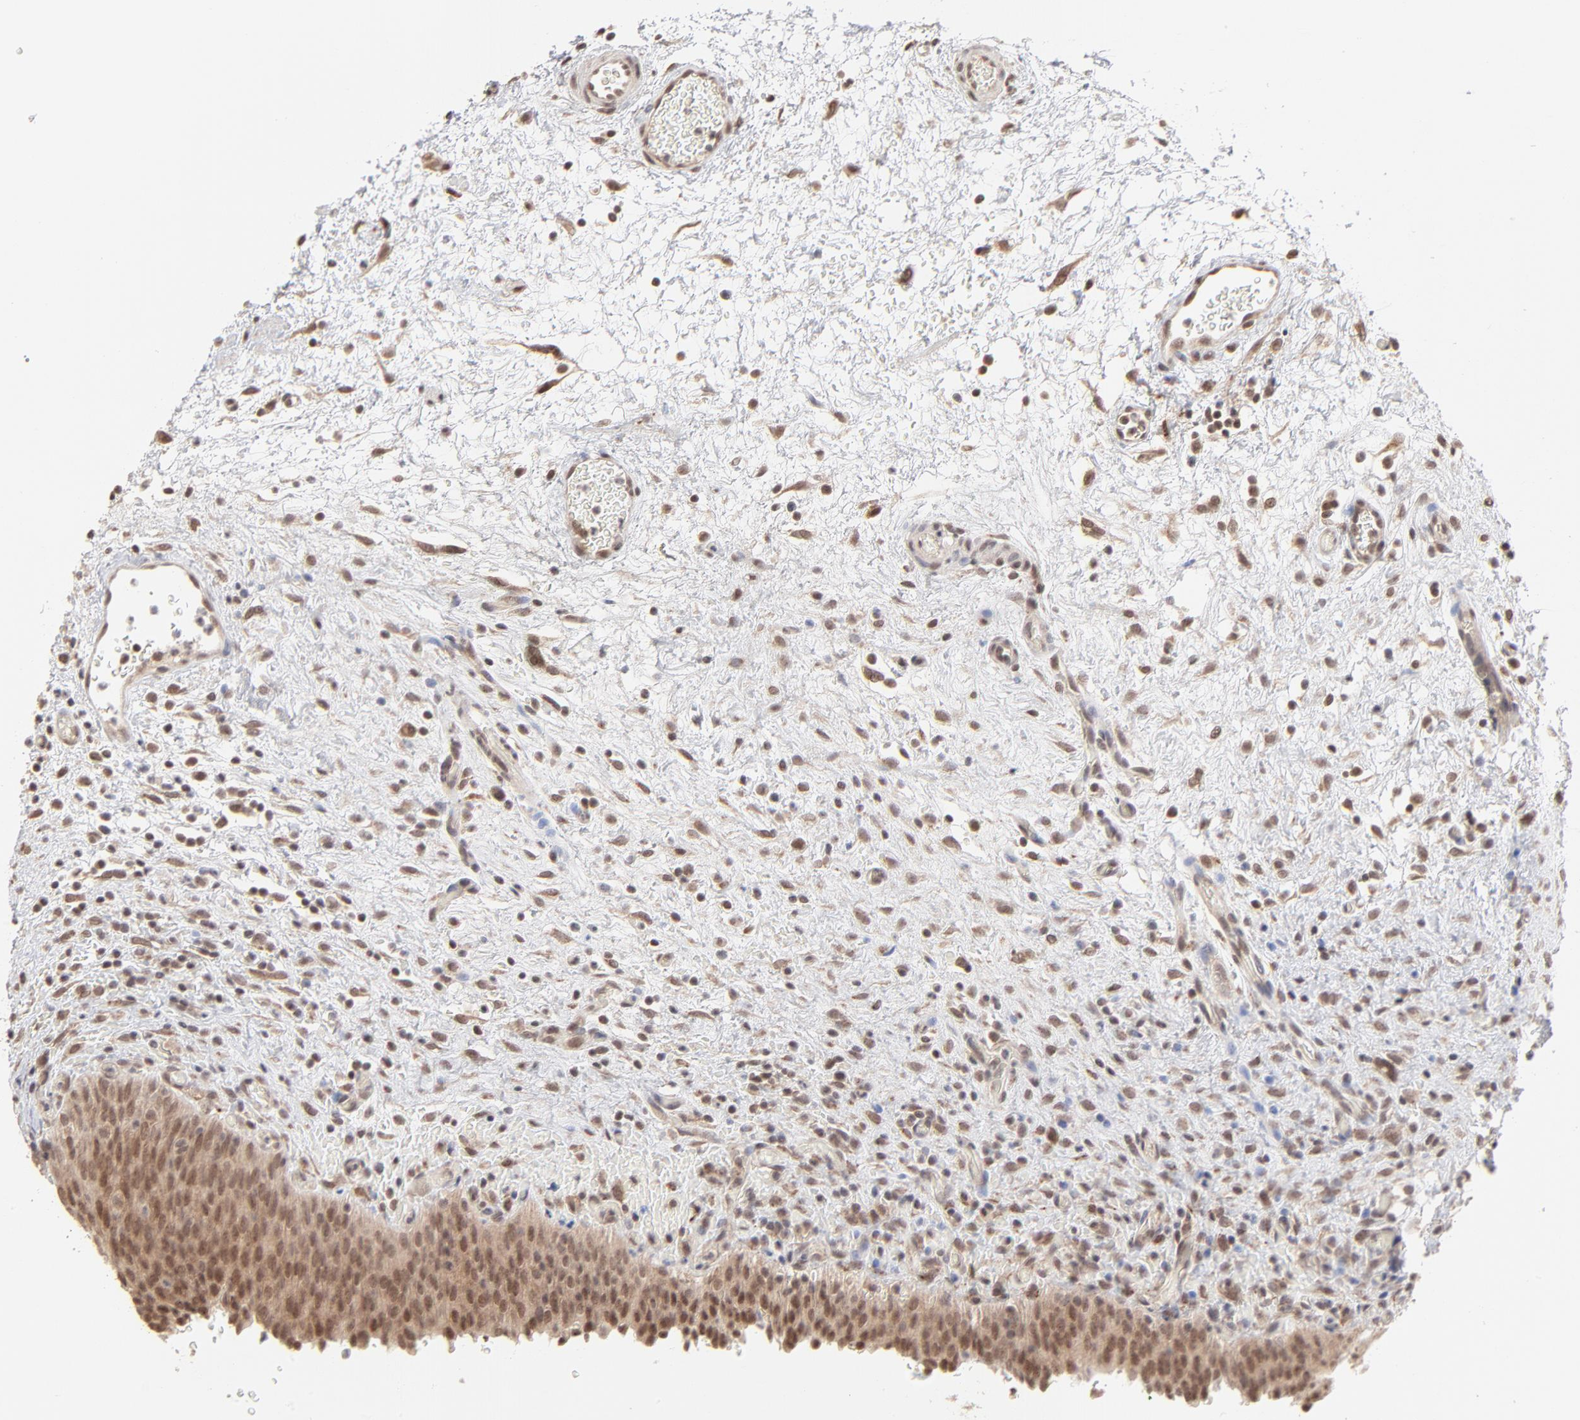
{"staining": {"intensity": "moderate", "quantity": ">75%", "location": "cytoplasmic/membranous,nuclear"}, "tissue": "urinary bladder", "cell_type": "Urothelial cells", "image_type": "normal", "snomed": [{"axis": "morphology", "description": "Normal tissue, NOS"}, {"axis": "topography", "description": "Urinary bladder"}], "caption": "DAB immunohistochemical staining of unremarkable human urinary bladder exhibits moderate cytoplasmic/membranous,nuclear protein positivity in approximately >75% of urothelial cells.", "gene": "ARIH1", "patient": {"sex": "male", "age": 51}}